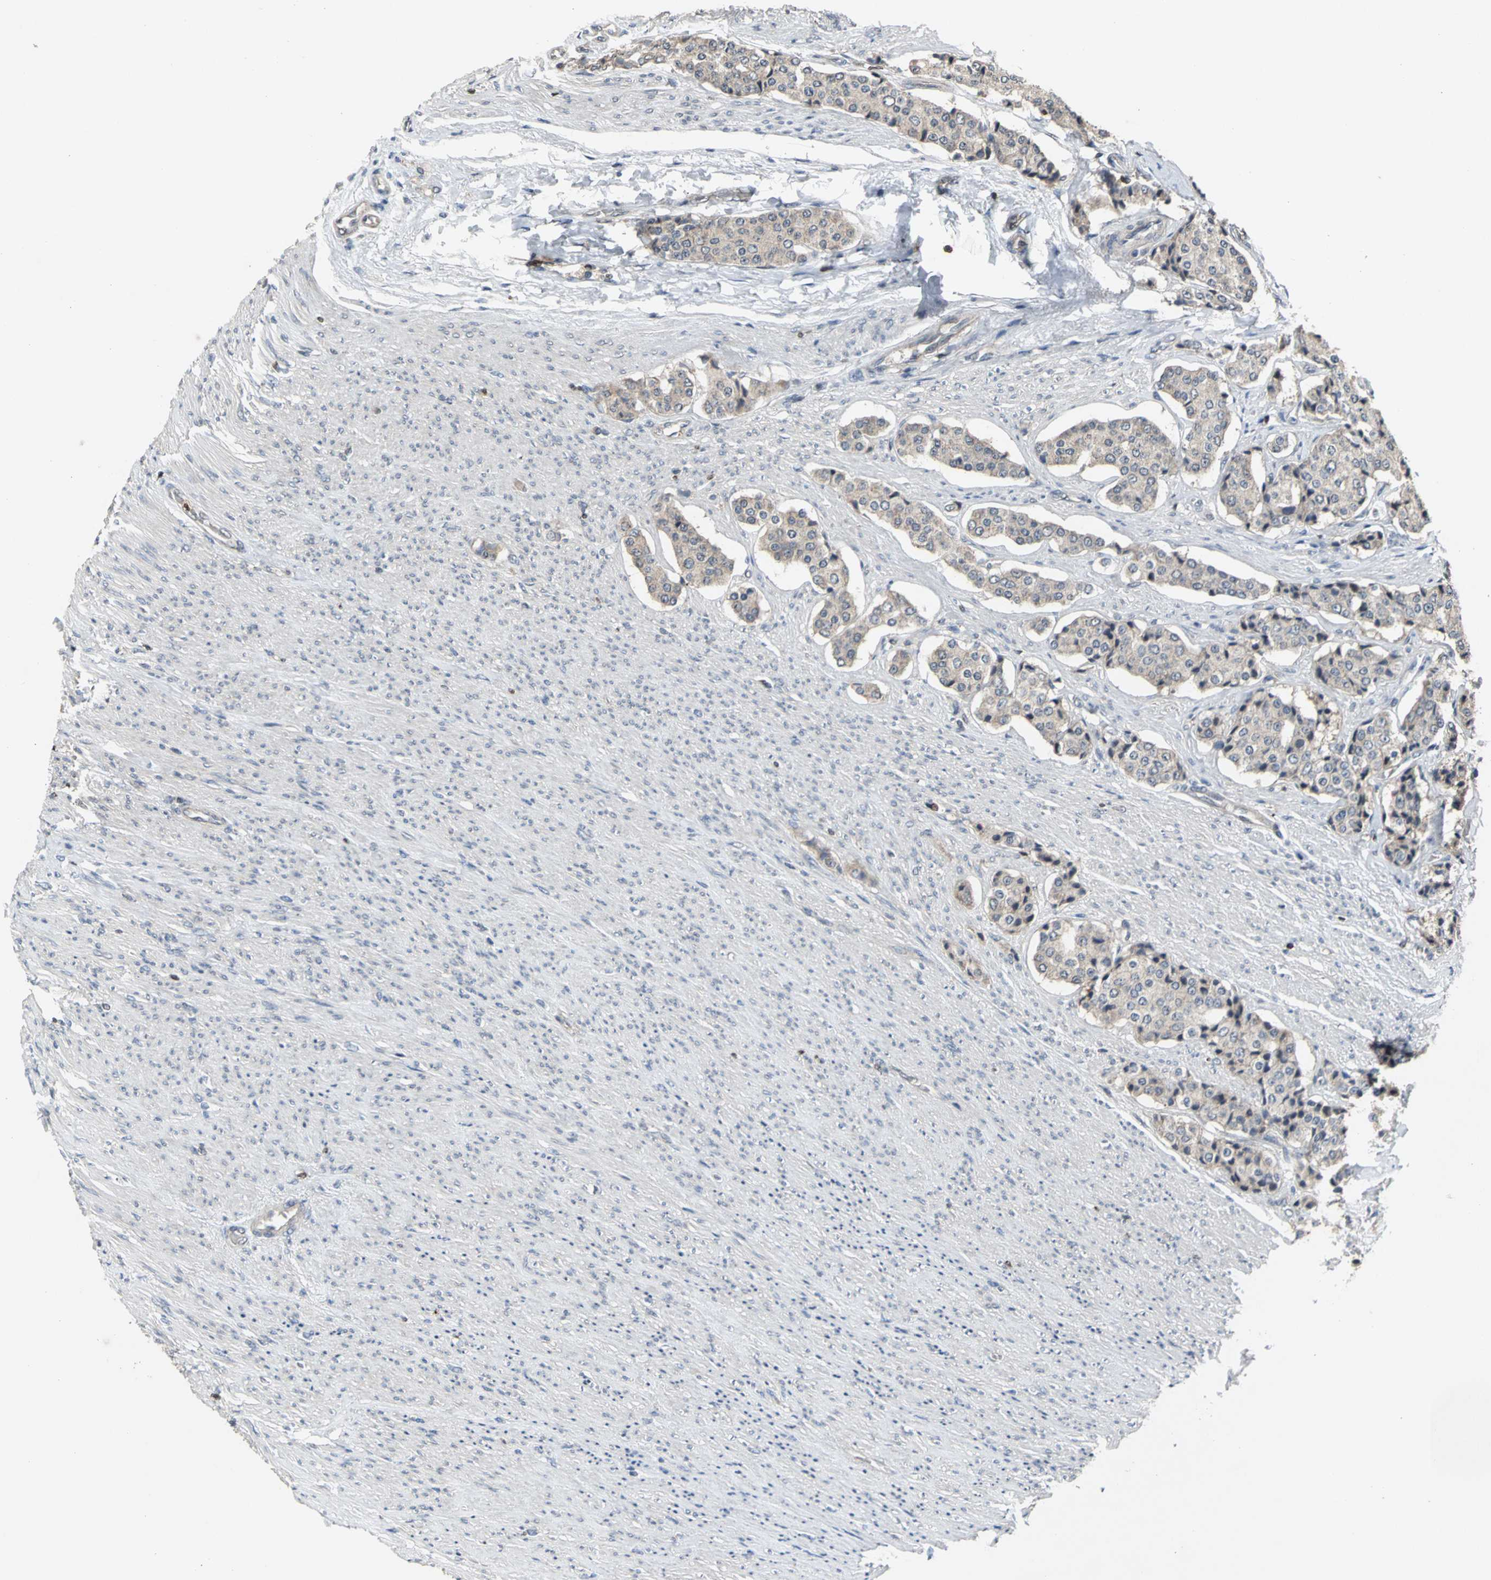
{"staining": {"intensity": "moderate", "quantity": ">75%", "location": "cytoplasmic/membranous"}, "tissue": "carcinoid", "cell_type": "Tumor cells", "image_type": "cancer", "snomed": [{"axis": "morphology", "description": "Carcinoid, malignant, NOS"}, {"axis": "topography", "description": "Colon"}], "caption": "A photomicrograph of carcinoid (malignant) stained for a protein demonstrates moderate cytoplasmic/membranous brown staining in tumor cells.", "gene": "AHR", "patient": {"sex": "female", "age": 61}}